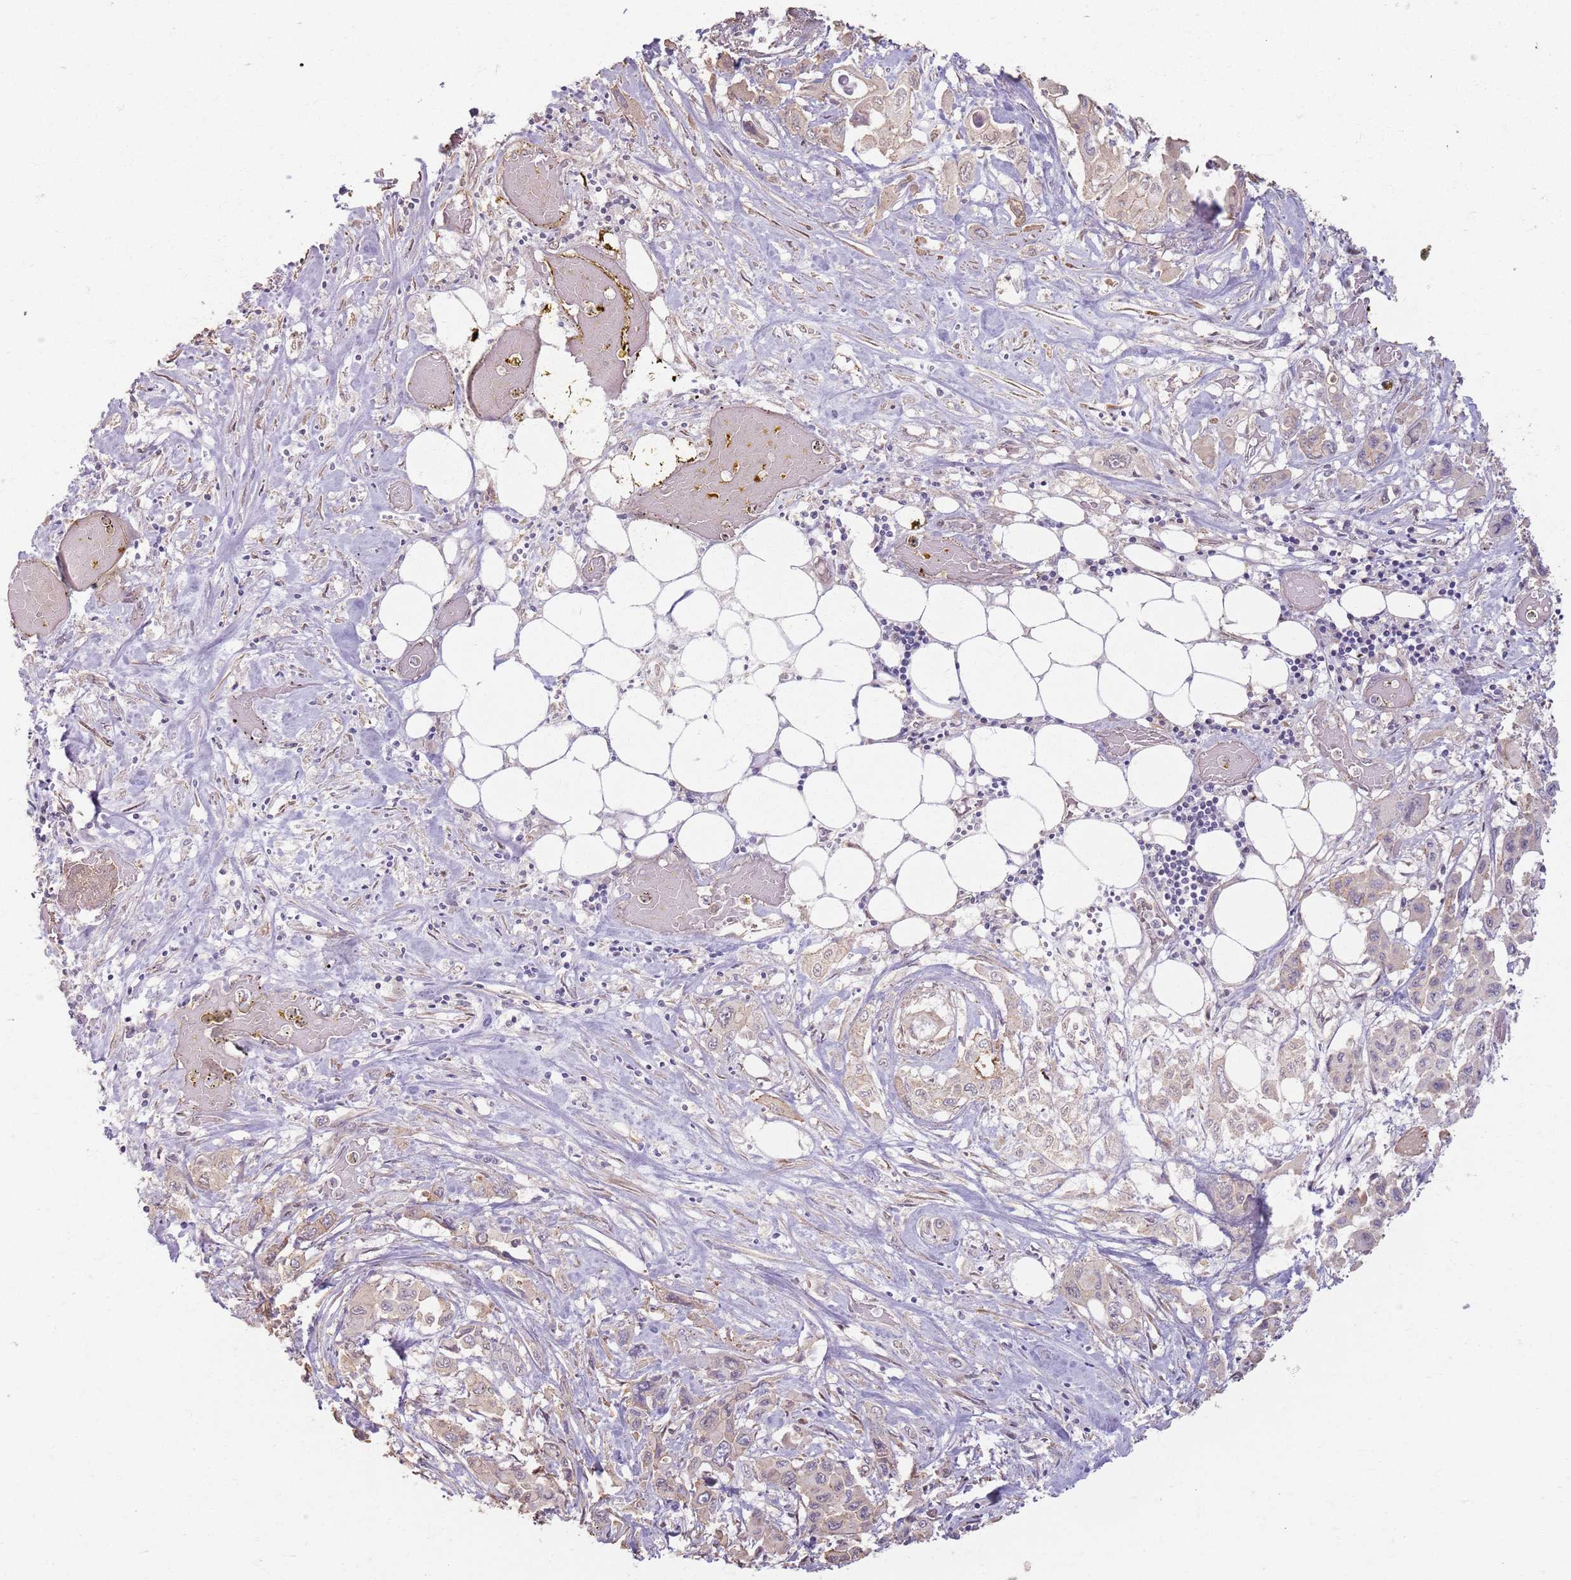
{"staining": {"intensity": "negative", "quantity": "none", "location": "none"}, "tissue": "pancreatic cancer", "cell_type": "Tumor cells", "image_type": "cancer", "snomed": [{"axis": "morphology", "description": "Adenocarcinoma, NOS"}, {"axis": "topography", "description": "Pancreas"}], "caption": "The image displays no staining of tumor cells in pancreatic cancer (adenocarcinoma).", "gene": "KCNA5", "patient": {"sex": "male", "age": 92}}